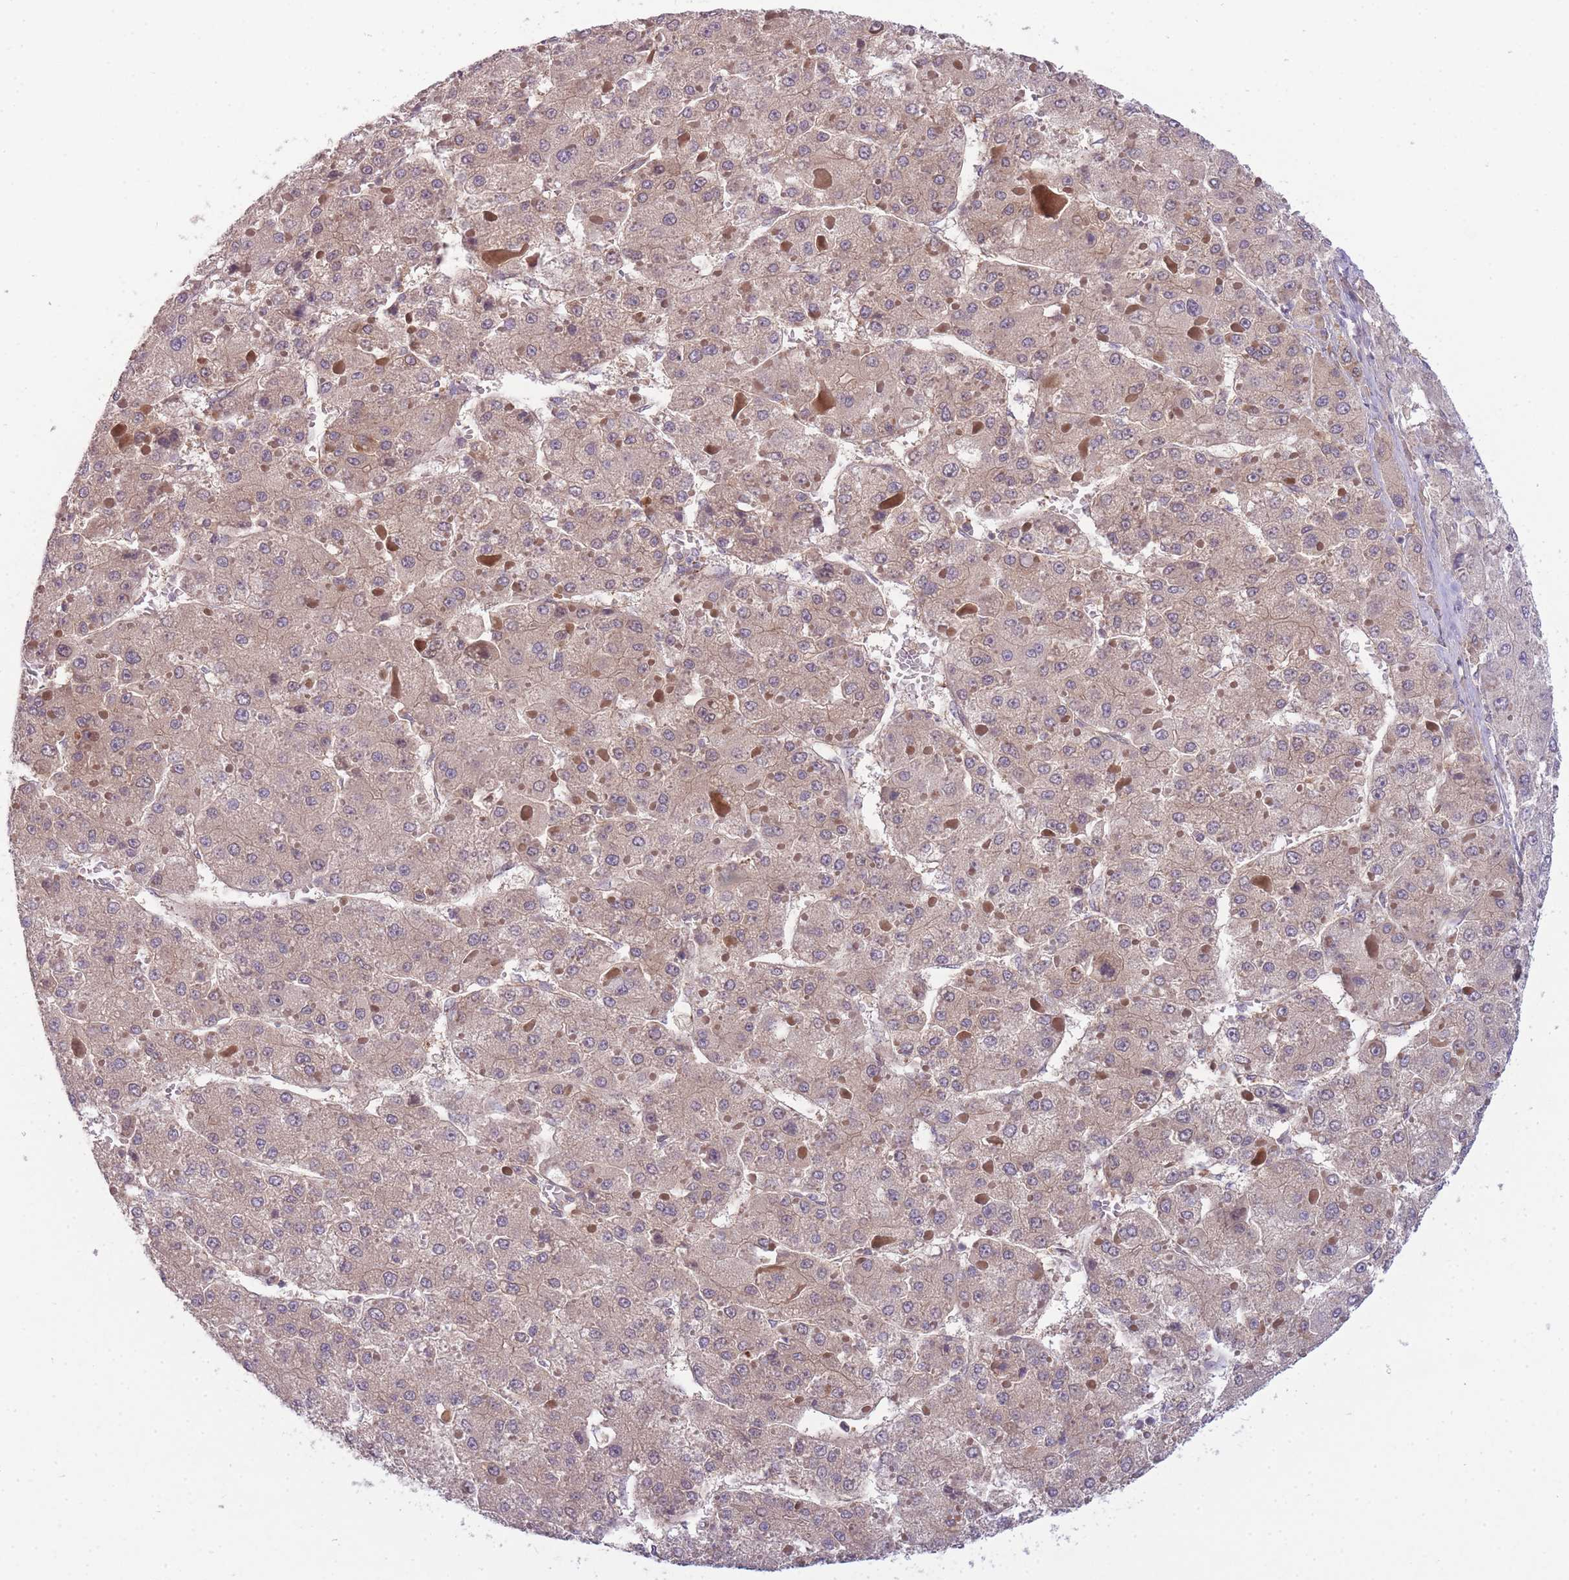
{"staining": {"intensity": "weak", "quantity": "<25%", "location": "cytoplasmic/membranous"}, "tissue": "liver cancer", "cell_type": "Tumor cells", "image_type": "cancer", "snomed": [{"axis": "morphology", "description": "Carcinoma, Hepatocellular, NOS"}, {"axis": "topography", "description": "Liver"}], "caption": "This image is of hepatocellular carcinoma (liver) stained with immunohistochemistry (IHC) to label a protein in brown with the nuclei are counter-stained blue. There is no staining in tumor cells. The staining was performed using DAB (3,3'-diaminobenzidine) to visualize the protein expression in brown, while the nuclei were stained in blue with hematoxylin (Magnification: 20x).", "gene": "PFDN6", "patient": {"sex": "female", "age": 73}}